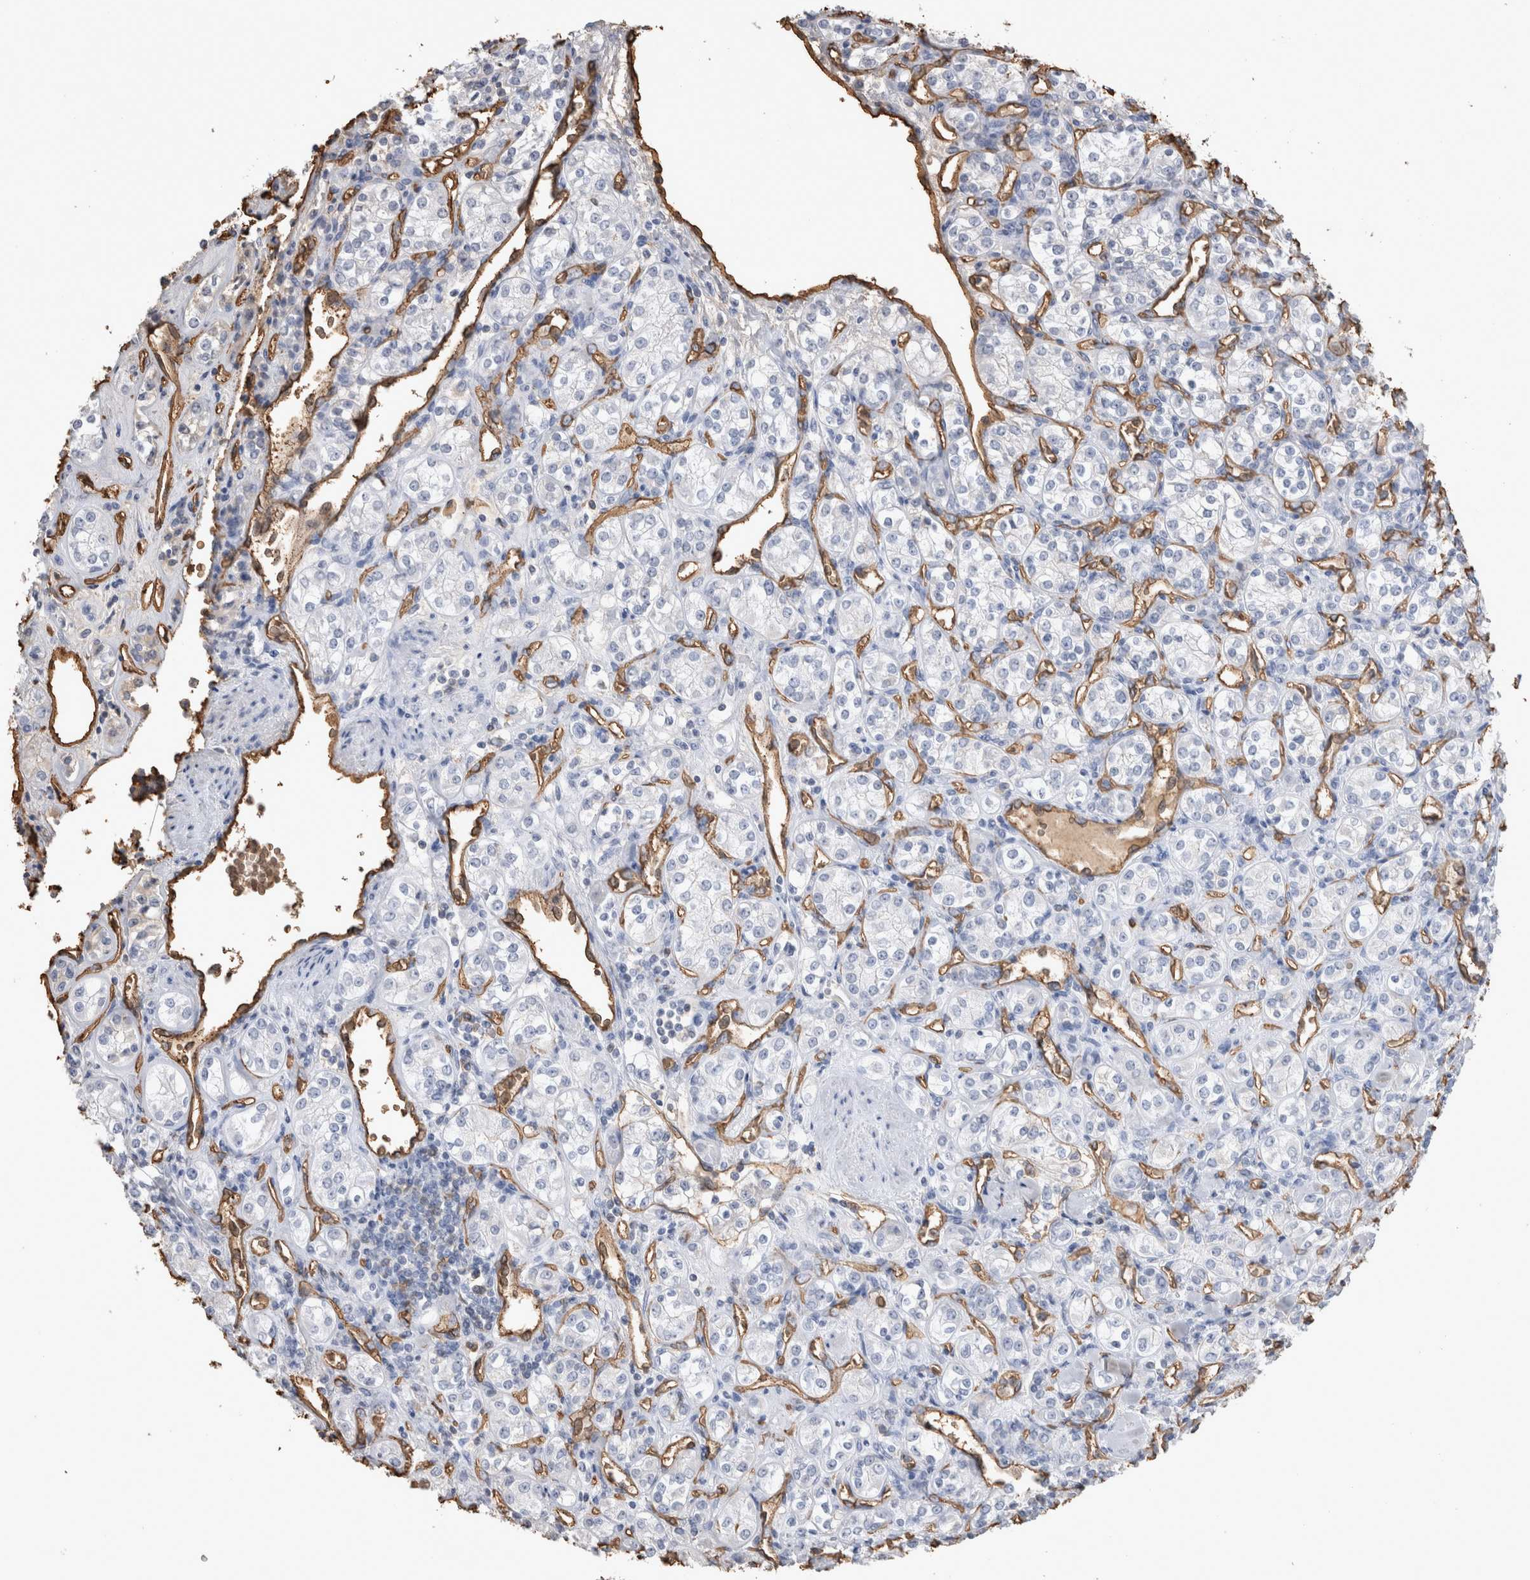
{"staining": {"intensity": "negative", "quantity": "none", "location": "none"}, "tissue": "renal cancer", "cell_type": "Tumor cells", "image_type": "cancer", "snomed": [{"axis": "morphology", "description": "Adenocarcinoma, NOS"}, {"axis": "topography", "description": "Kidney"}], "caption": "DAB immunohistochemical staining of renal cancer reveals no significant expression in tumor cells.", "gene": "IL17RC", "patient": {"sex": "male", "age": 77}}